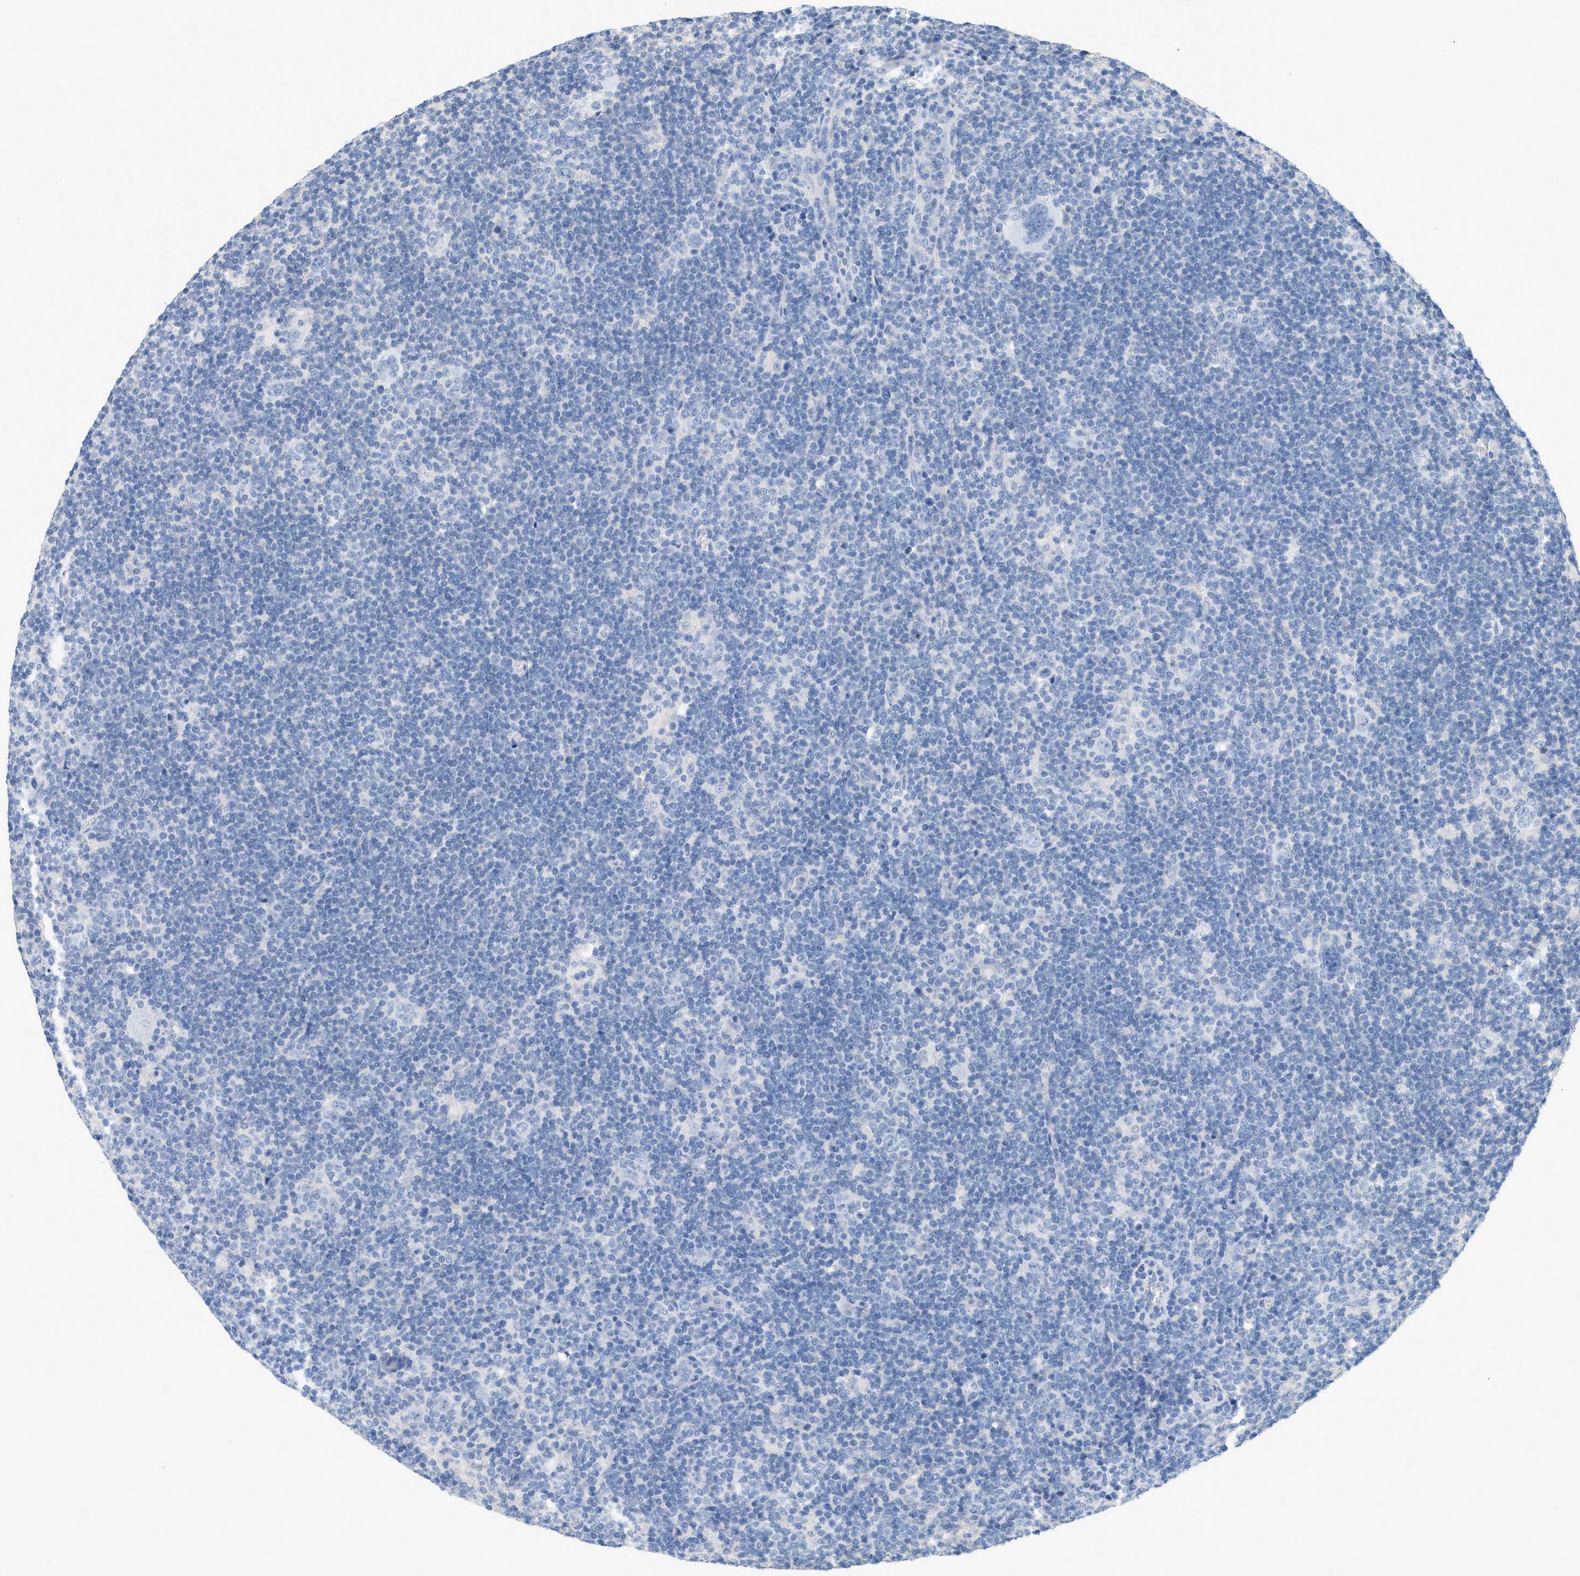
{"staining": {"intensity": "negative", "quantity": "none", "location": "none"}, "tissue": "lymphoma", "cell_type": "Tumor cells", "image_type": "cancer", "snomed": [{"axis": "morphology", "description": "Hodgkin's disease, NOS"}, {"axis": "topography", "description": "Lymph node"}], "caption": "A high-resolution image shows immunohistochemistry (IHC) staining of lymphoma, which displays no significant positivity in tumor cells.", "gene": "PAPPA", "patient": {"sex": "female", "age": 57}}